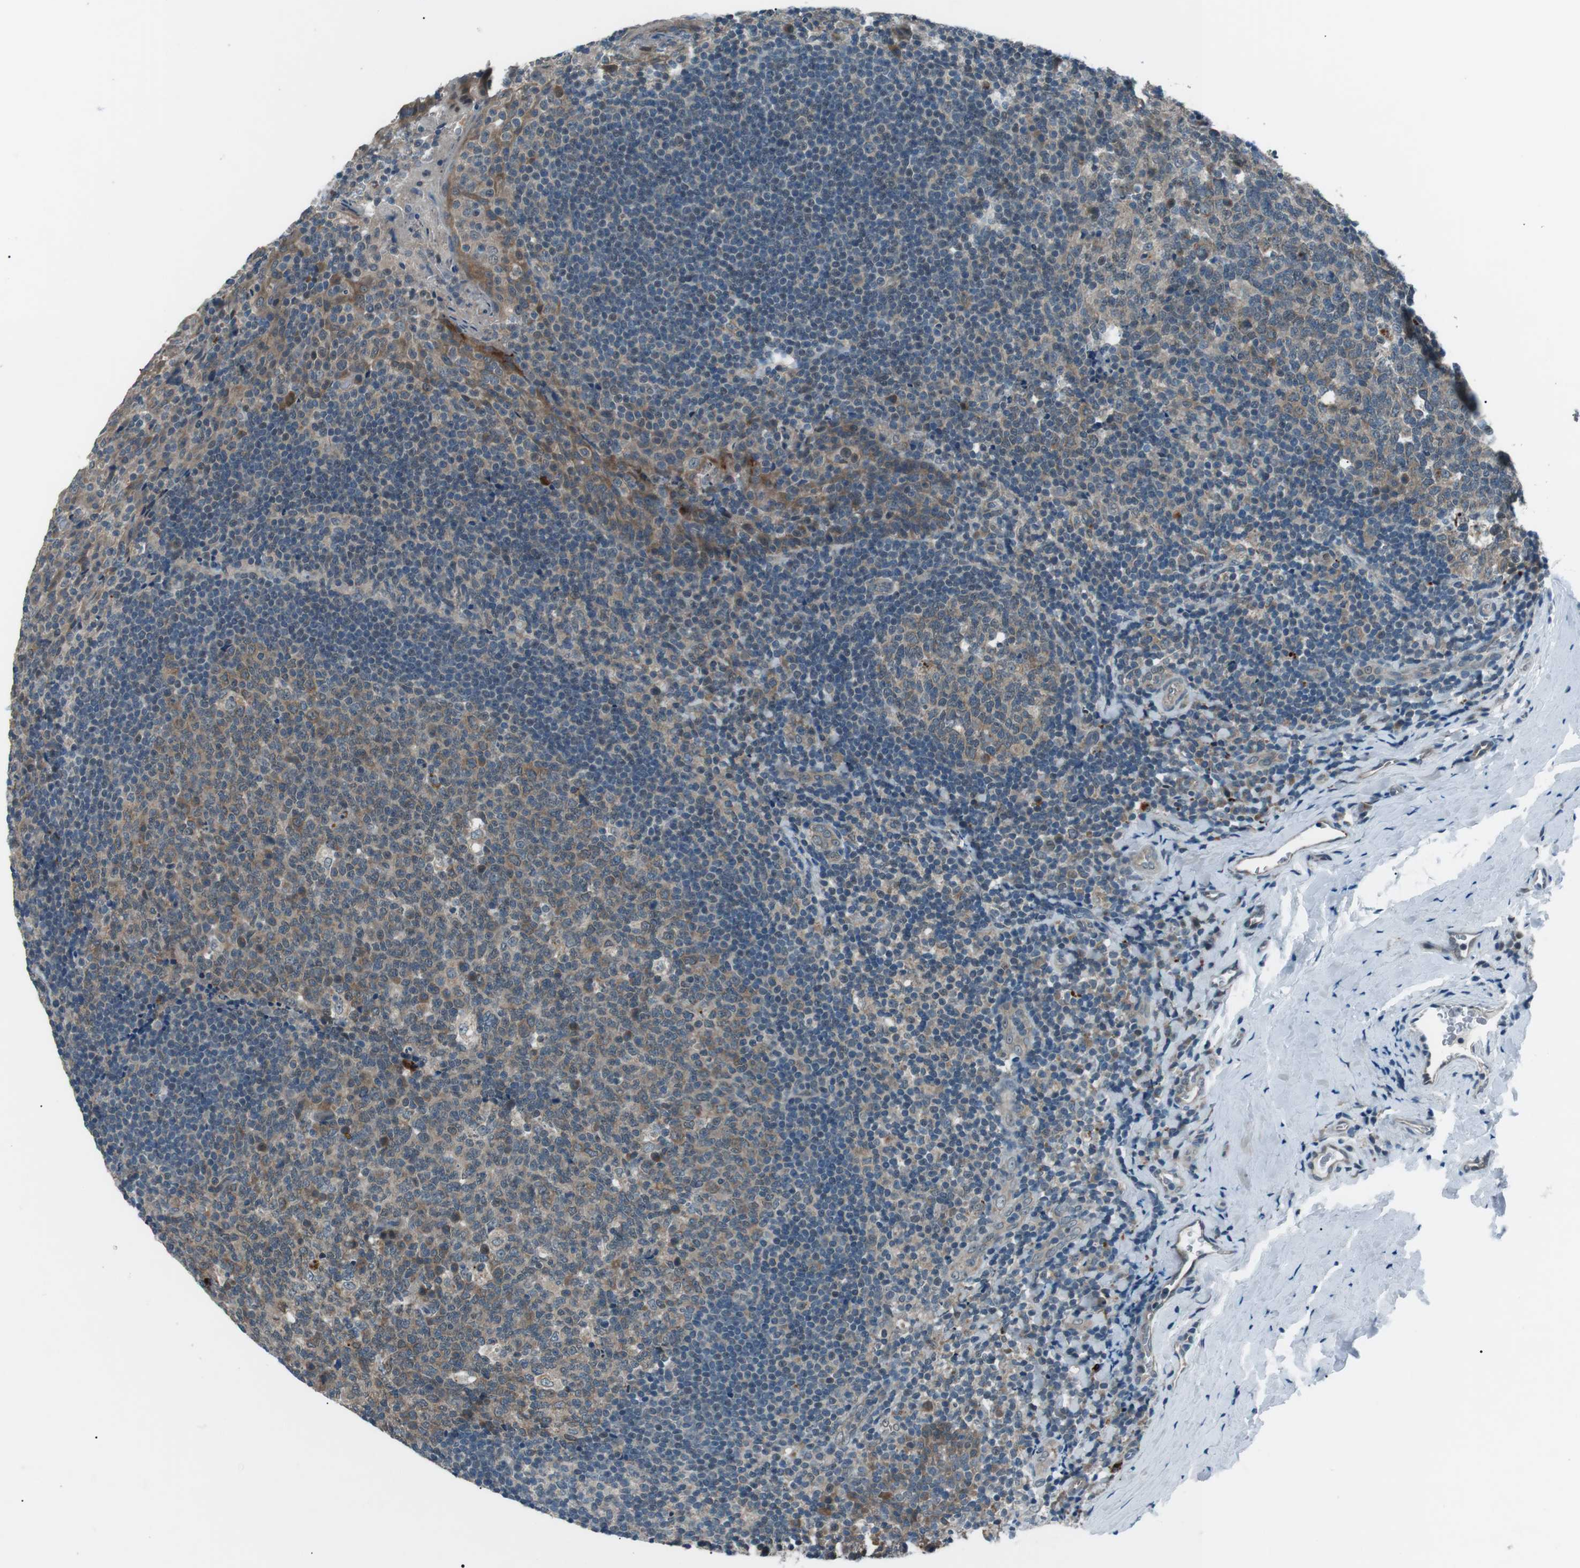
{"staining": {"intensity": "moderate", "quantity": "25%-75%", "location": "cytoplasmic/membranous"}, "tissue": "tonsil", "cell_type": "Germinal center cells", "image_type": "normal", "snomed": [{"axis": "morphology", "description": "Normal tissue, NOS"}, {"axis": "topography", "description": "Tonsil"}], "caption": "An immunohistochemistry photomicrograph of benign tissue is shown. Protein staining in brown labels moderate cytoplasmic/membranous positivity in tonsil within germinal center cells.", "gene": "LRIG2", "patient": {"sex": "male", "age": 17}}